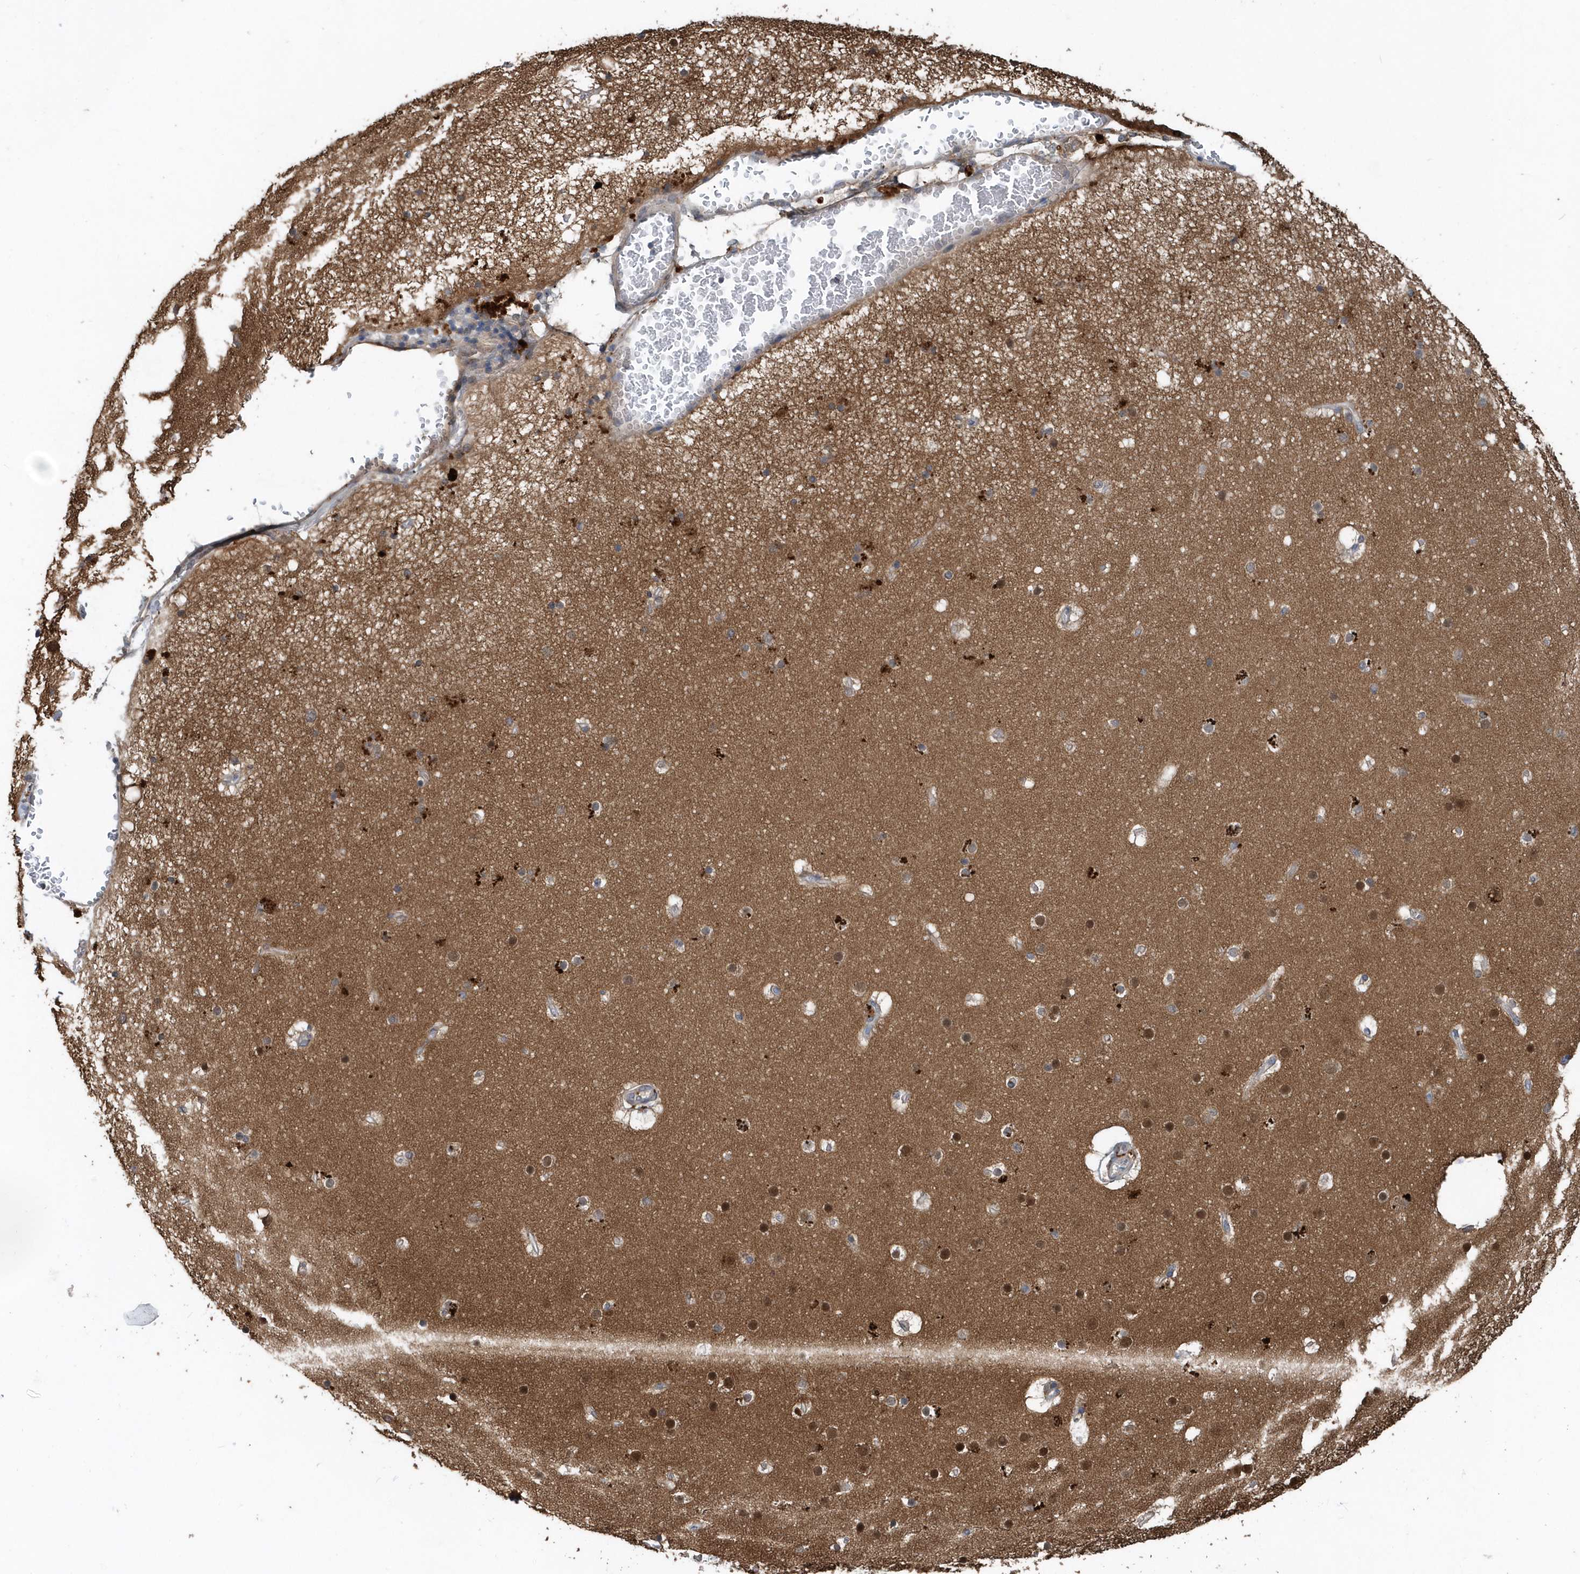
{"staining": {"intensity": "strong", "quantity": ">75%", "location": "cytoplasmic/membranous"}, "tissue": "cerebral cortex", "cell_type": "Endothelial cells", "image_type": "normal", "snomed": [{"axis": "morphology", "description": "Normal tissue, NOS"}, {"axis": "topography", "description": "Cerebral cortex"}], "caption": "A high amount of strong cytoplasmic/membranous positivity is seen in about >75% of endothelial cells in benign cerebral cortex. The staining was performed using DAB, with brown indicating positive protein expression. Nuclei are stained blue with hematoxylin.", "gene": "PFN2", "patient": {"sex": "male", "age": 57}}